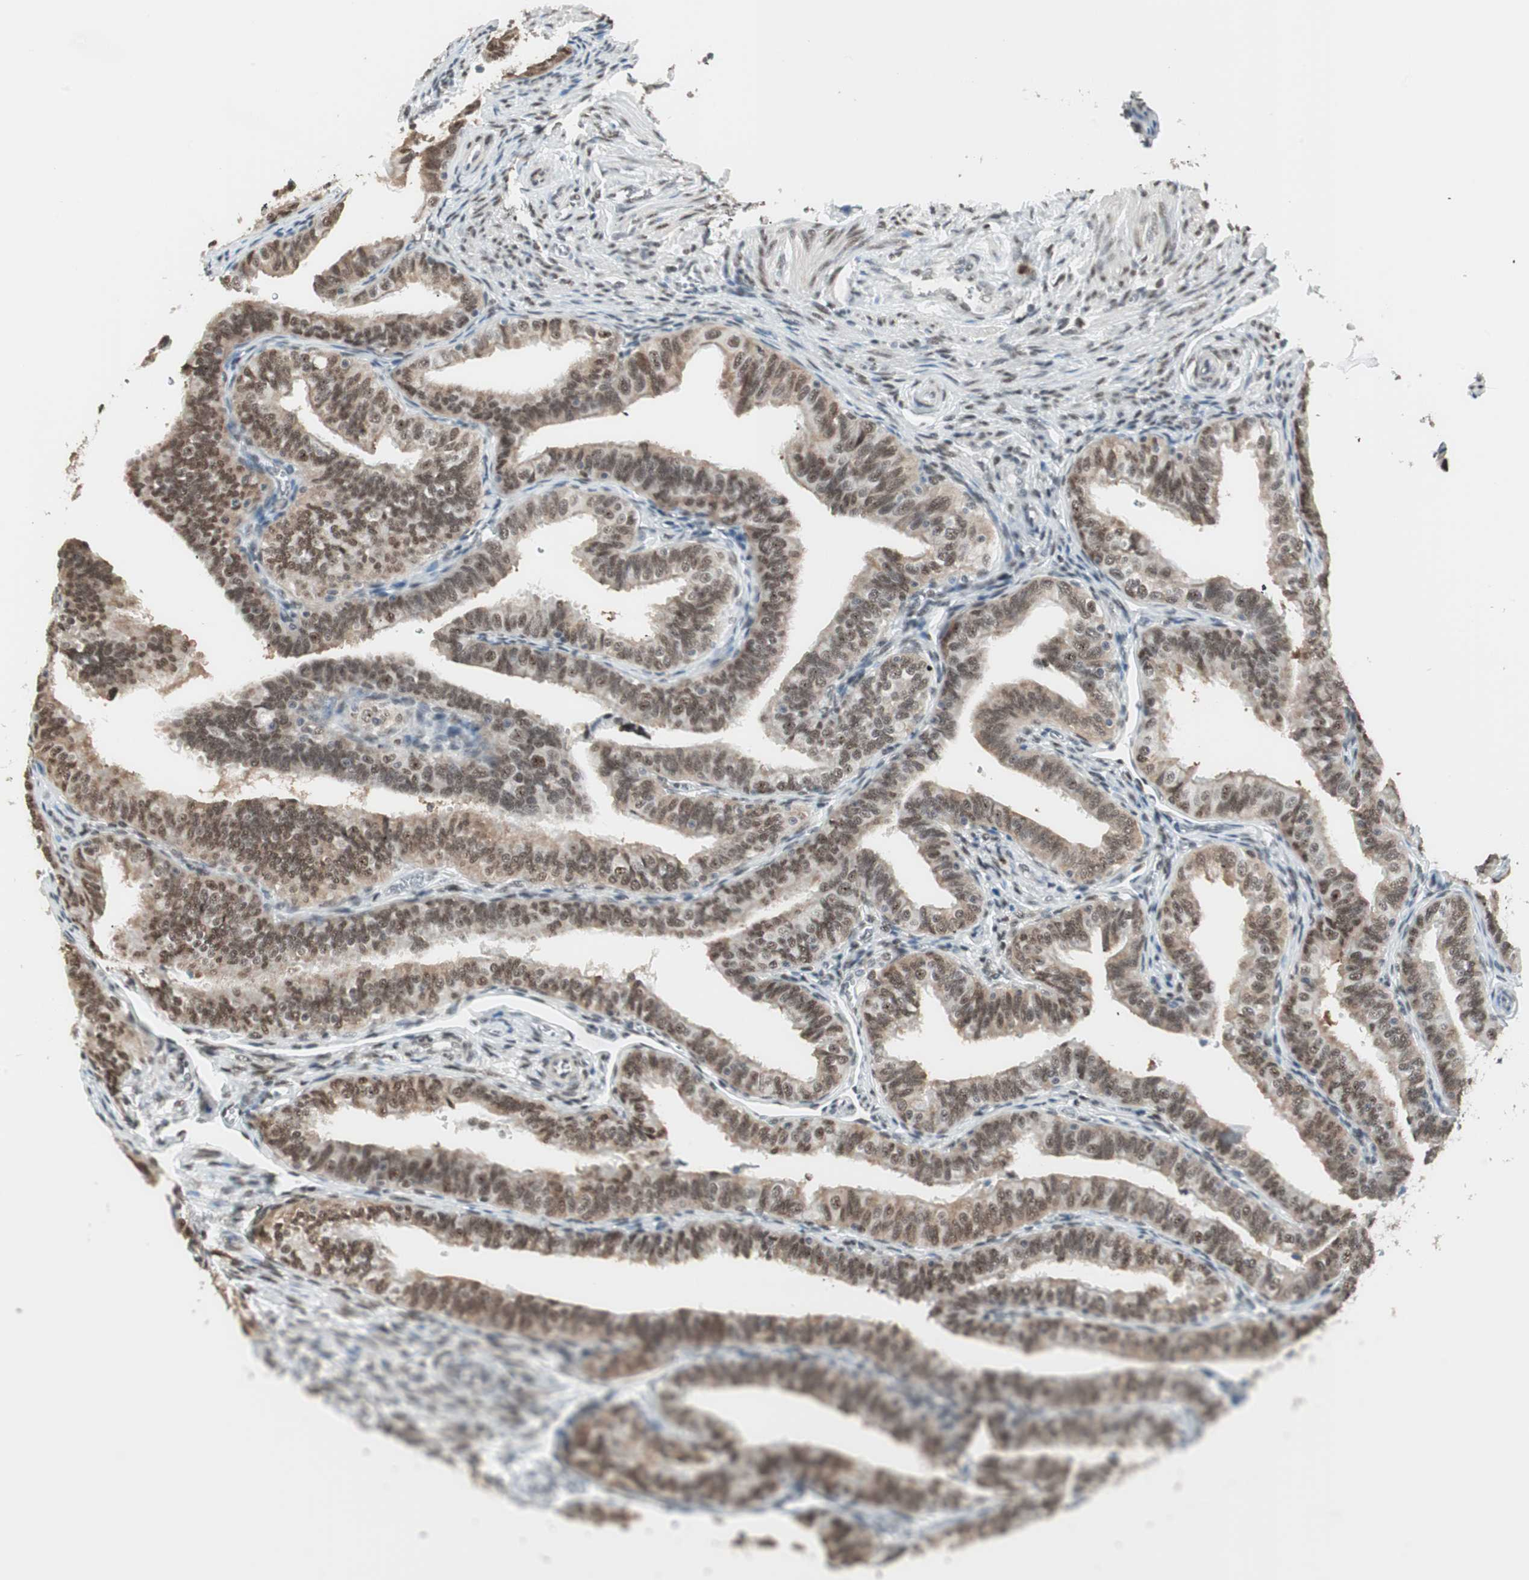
{"staining": {"intensity": "moderate", "quantity": ">75%", "location": "nuclear"}, "tissue": "fallopian tube", "cell_type": "Glandular cells", "image_type": "normal", "snomed": [{"axis": "morphology", "description": "Normal tissue, NOS"}, {"axis": "topography", "description": "Fallopian tube"}], "caption": "Fallopian tube stained for a protein shows moderate nuclear positivity in glandular cells. (DAB (3,3'-diaminobenzidine) IHC with brightfield microscopy, high magnification).", "gene": "SMARCE1", "patient": {"sex": "female", "age": 46}}